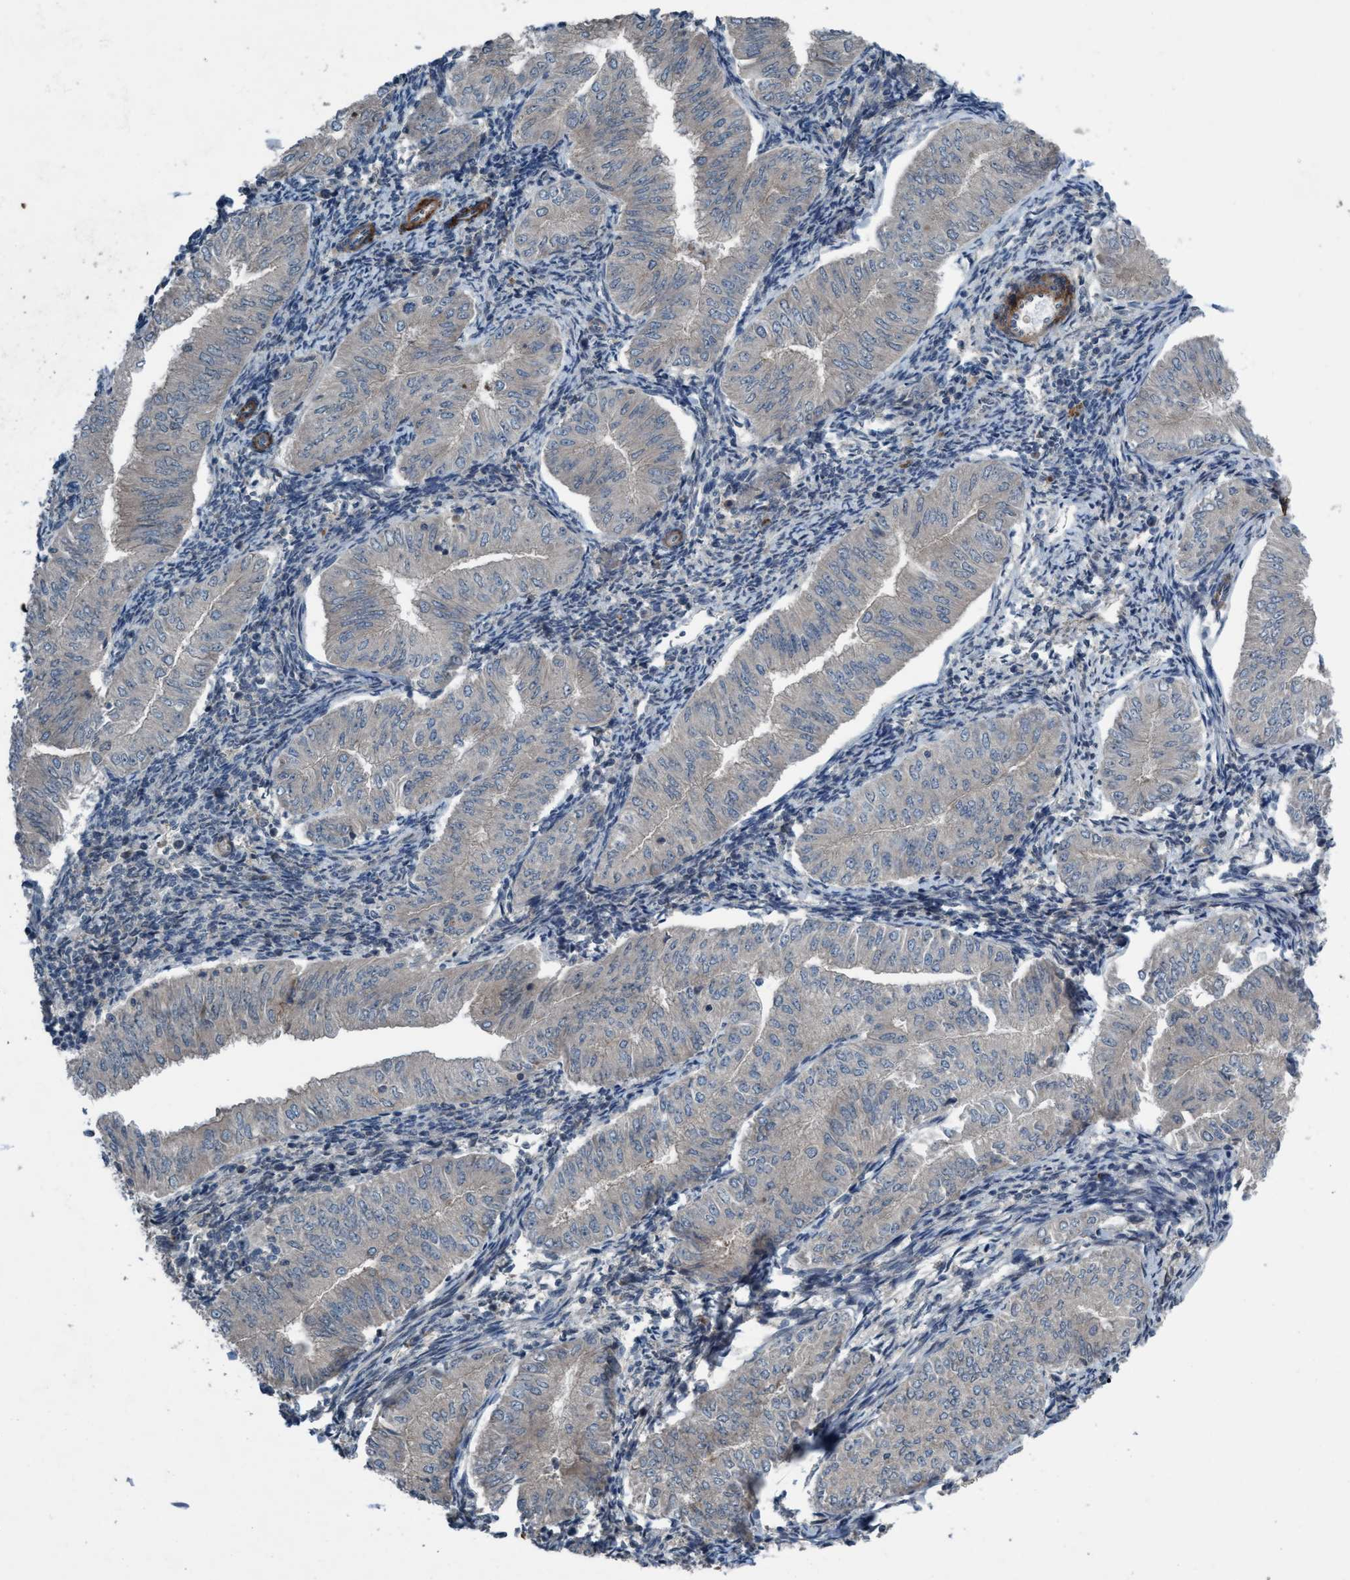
{"staining": {"intensity": "negative", "quantity": "none", "location": "none"}, "tissue": "endometrial cancer", "cell_type": "Tumor cells", "image_type": "cancer", "snomed": [{"axis": "morphology", "description": "Normal tissue, NOS"}, {"axis": "morphology", "description": "Adenocarcinoma, NOS"}, {"axis": "topography", "description": "Endometrium"}], "caption": "This is a photomicrograph of immunohistochemistry (IHC) staining of endometrial cancer, which shows no expression in tumor cells.", "gene": "NISCH", "patient": {"sex": "female", "age": 53}}